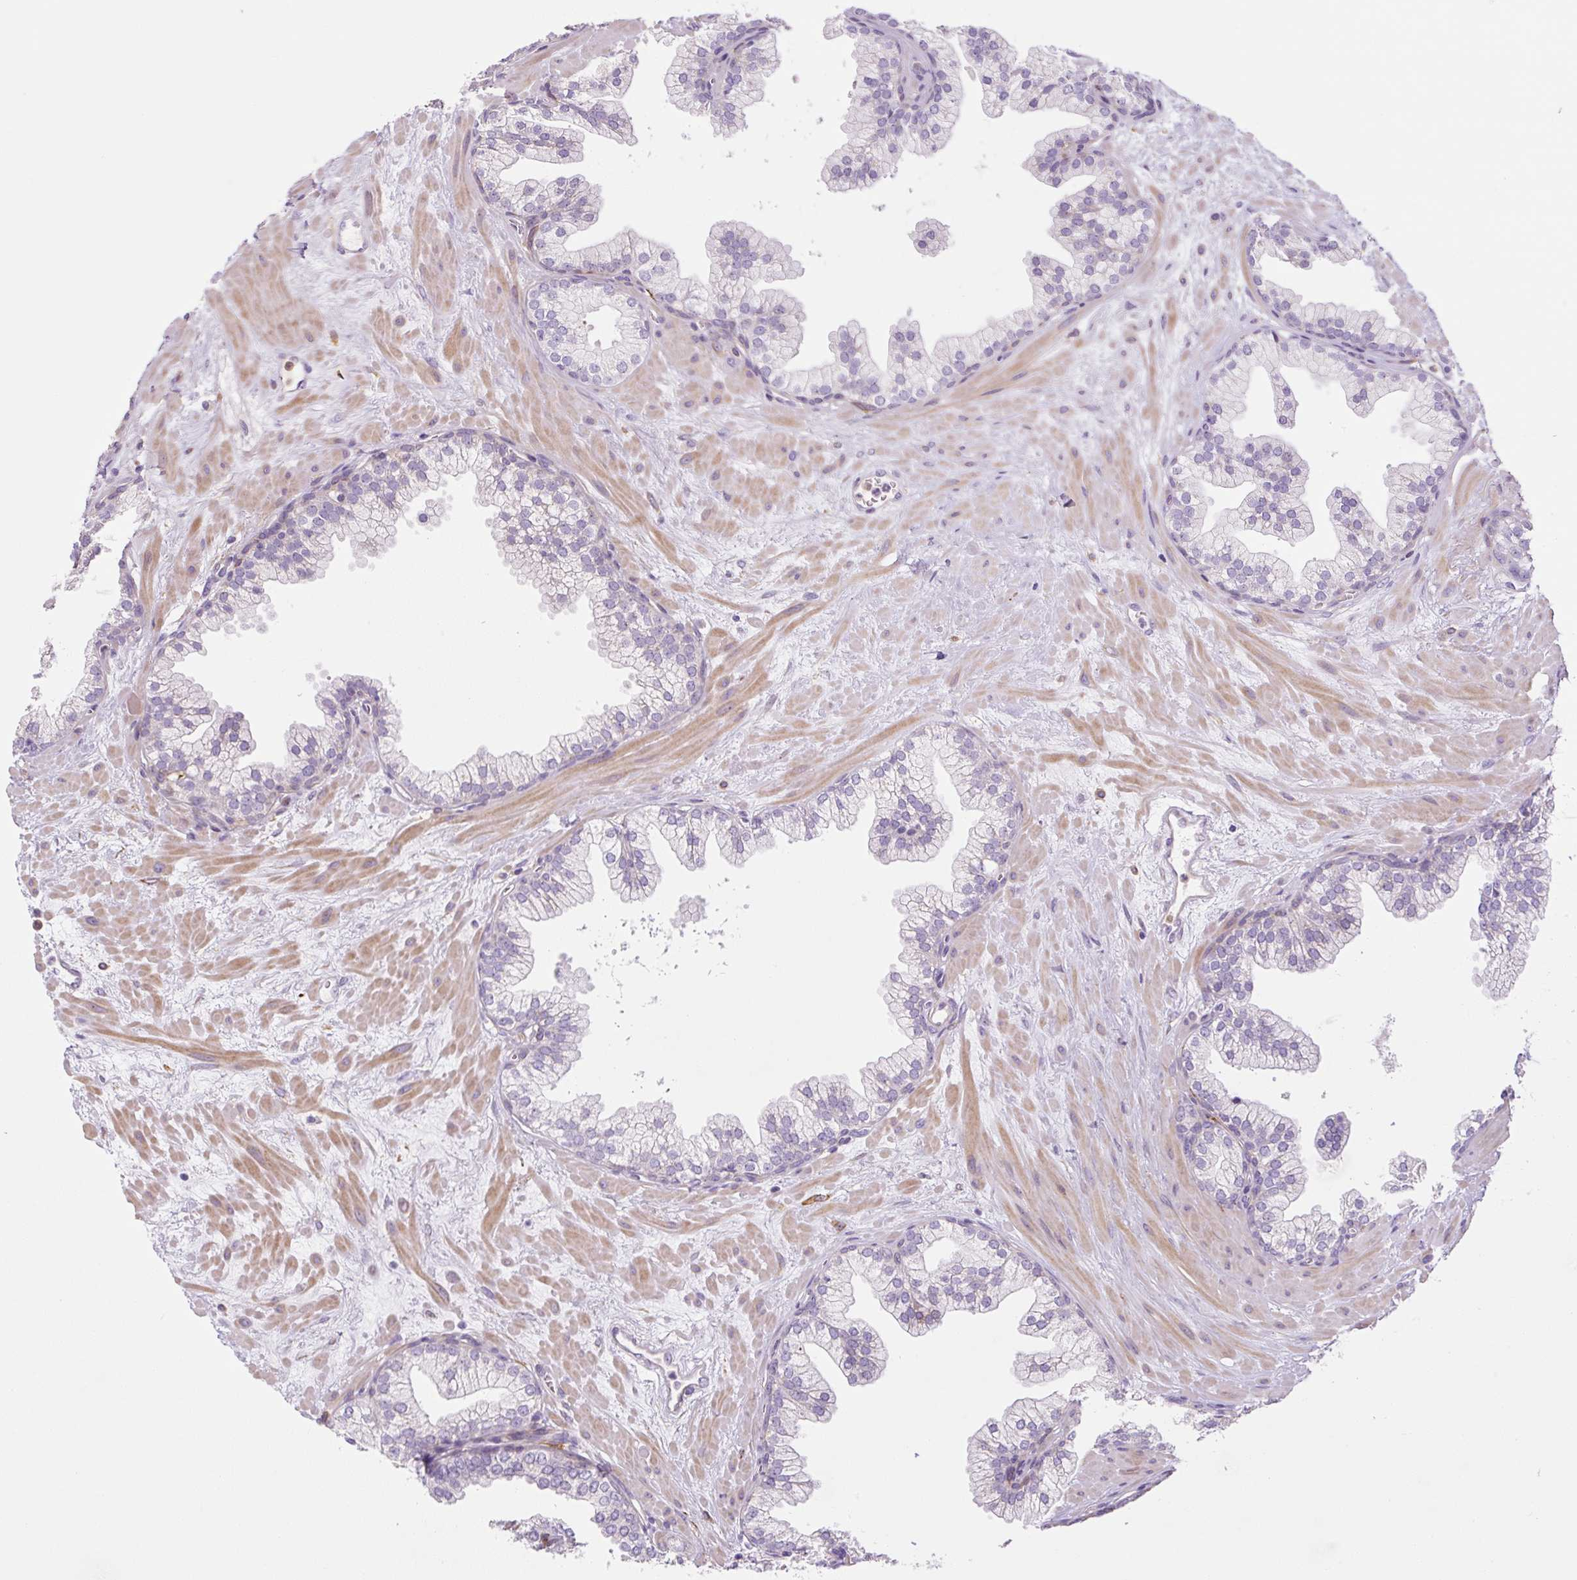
{"staining": {"intensity": "negative", "quantity": "none", "location": "none"}, "tissue": "prostate", "cell_type": "Glandular cells", "image_type": "normal", "snomed": [{"axis": "morphology", "description": "Normal tissue, NOS"}, {"axis": "topography", "description": "Prostate"}, {"axis": "topography", "description": "Peripheral nerve tissue"}], "caption": "Protein analysis of normal prostate shows no significant positivity in glandular cells.", "gene": "FUT10", "patient": {"sex": "male", "age": 61}}